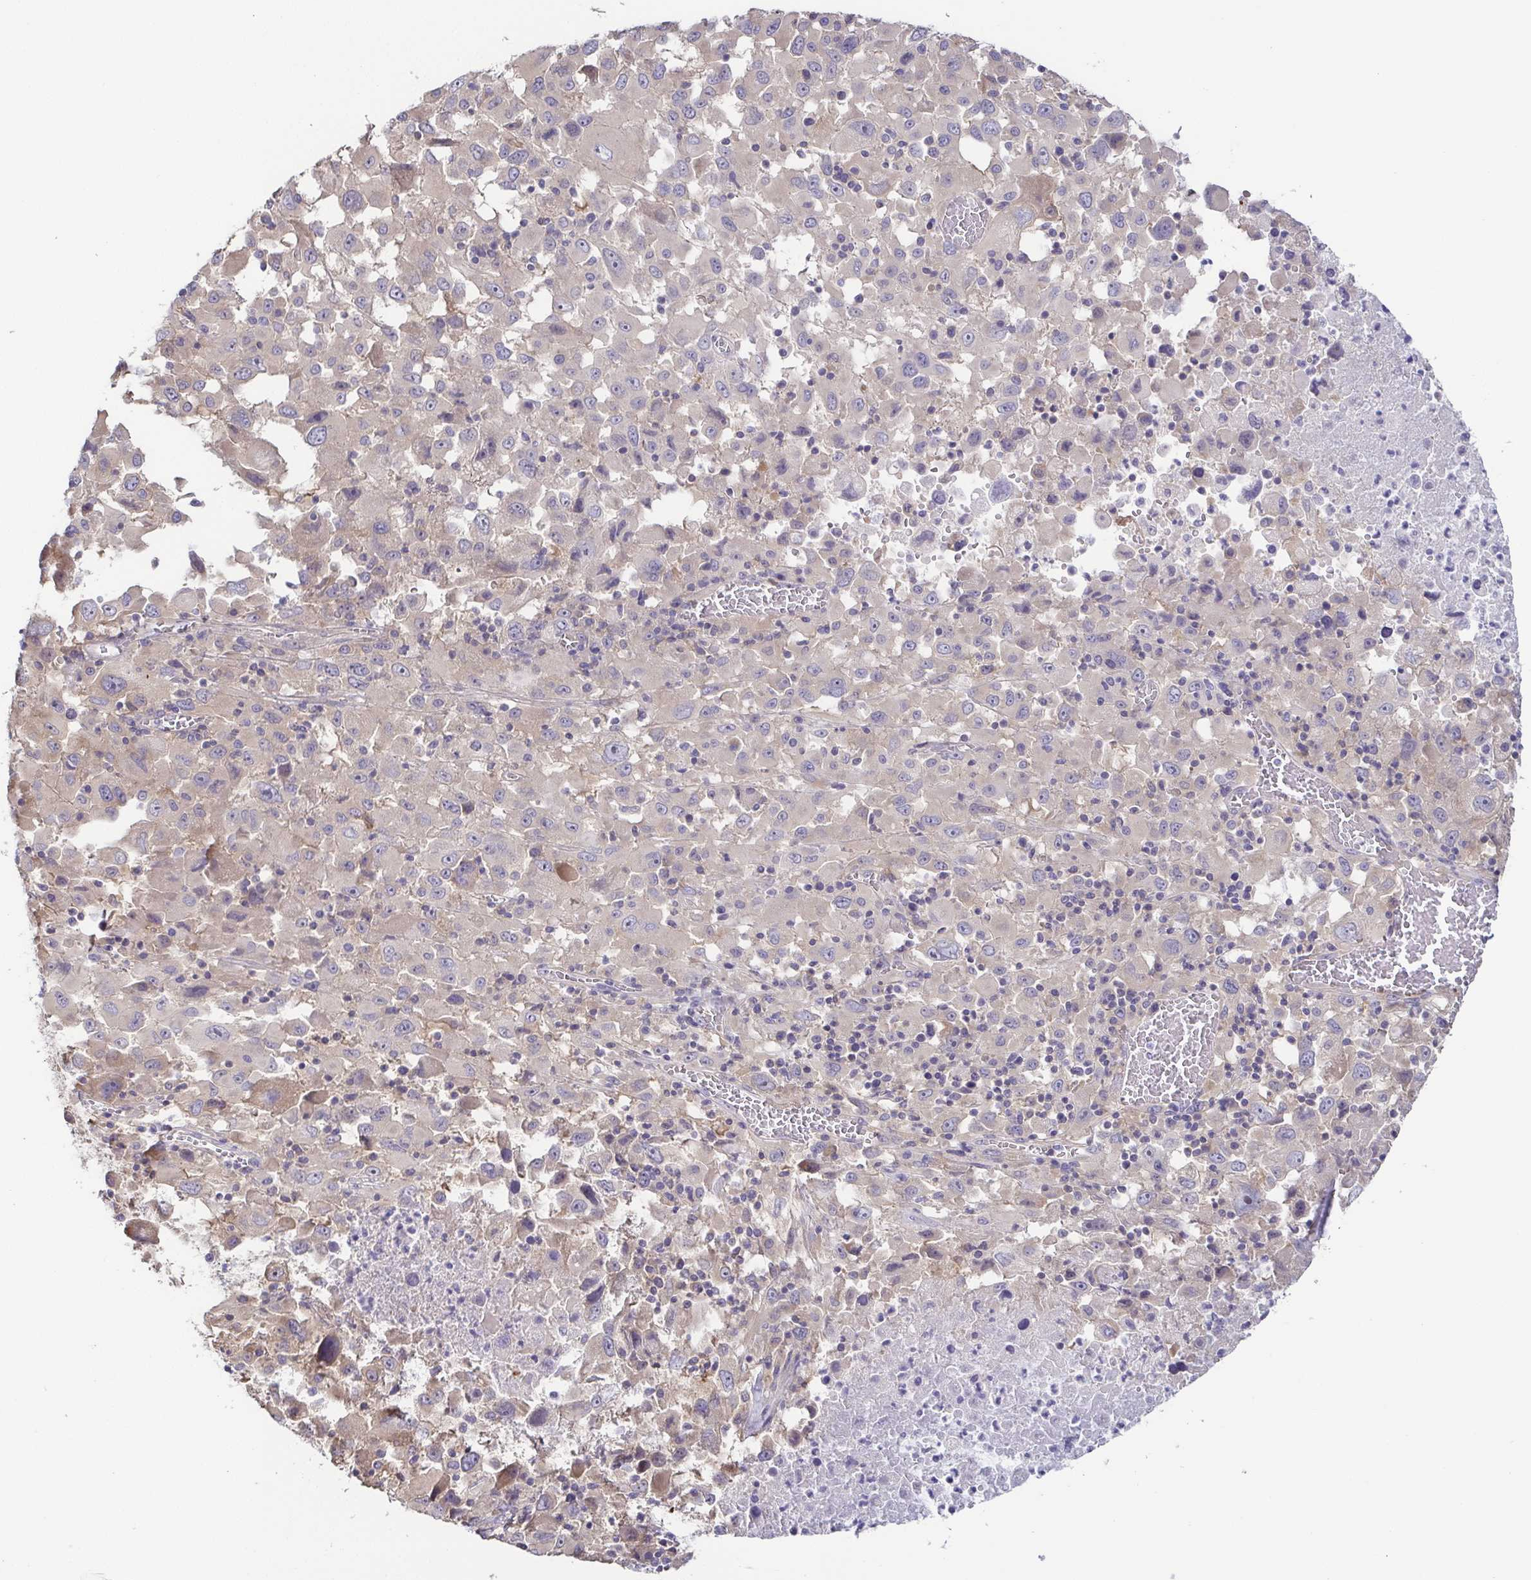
{"staining": {"intensity": "negative", "quantity": "none", "location": "none"}, "tissue": "melanoma", "cell_type": "Tumor cells", "image_type": "cancer", "snomed": [{"axis": "morphology", "description": "Malignant melanoma, Metastatic site"}, {"axis": "topography", "description": "Soft tissue"}], "caption": "Human malignant melanoma (metastatic site) stained for a protein using immunohistochemistry shows no positivity in tumor cells.", "gene": "EIF3D", "patient": {"sex": "male", "age": 50}}